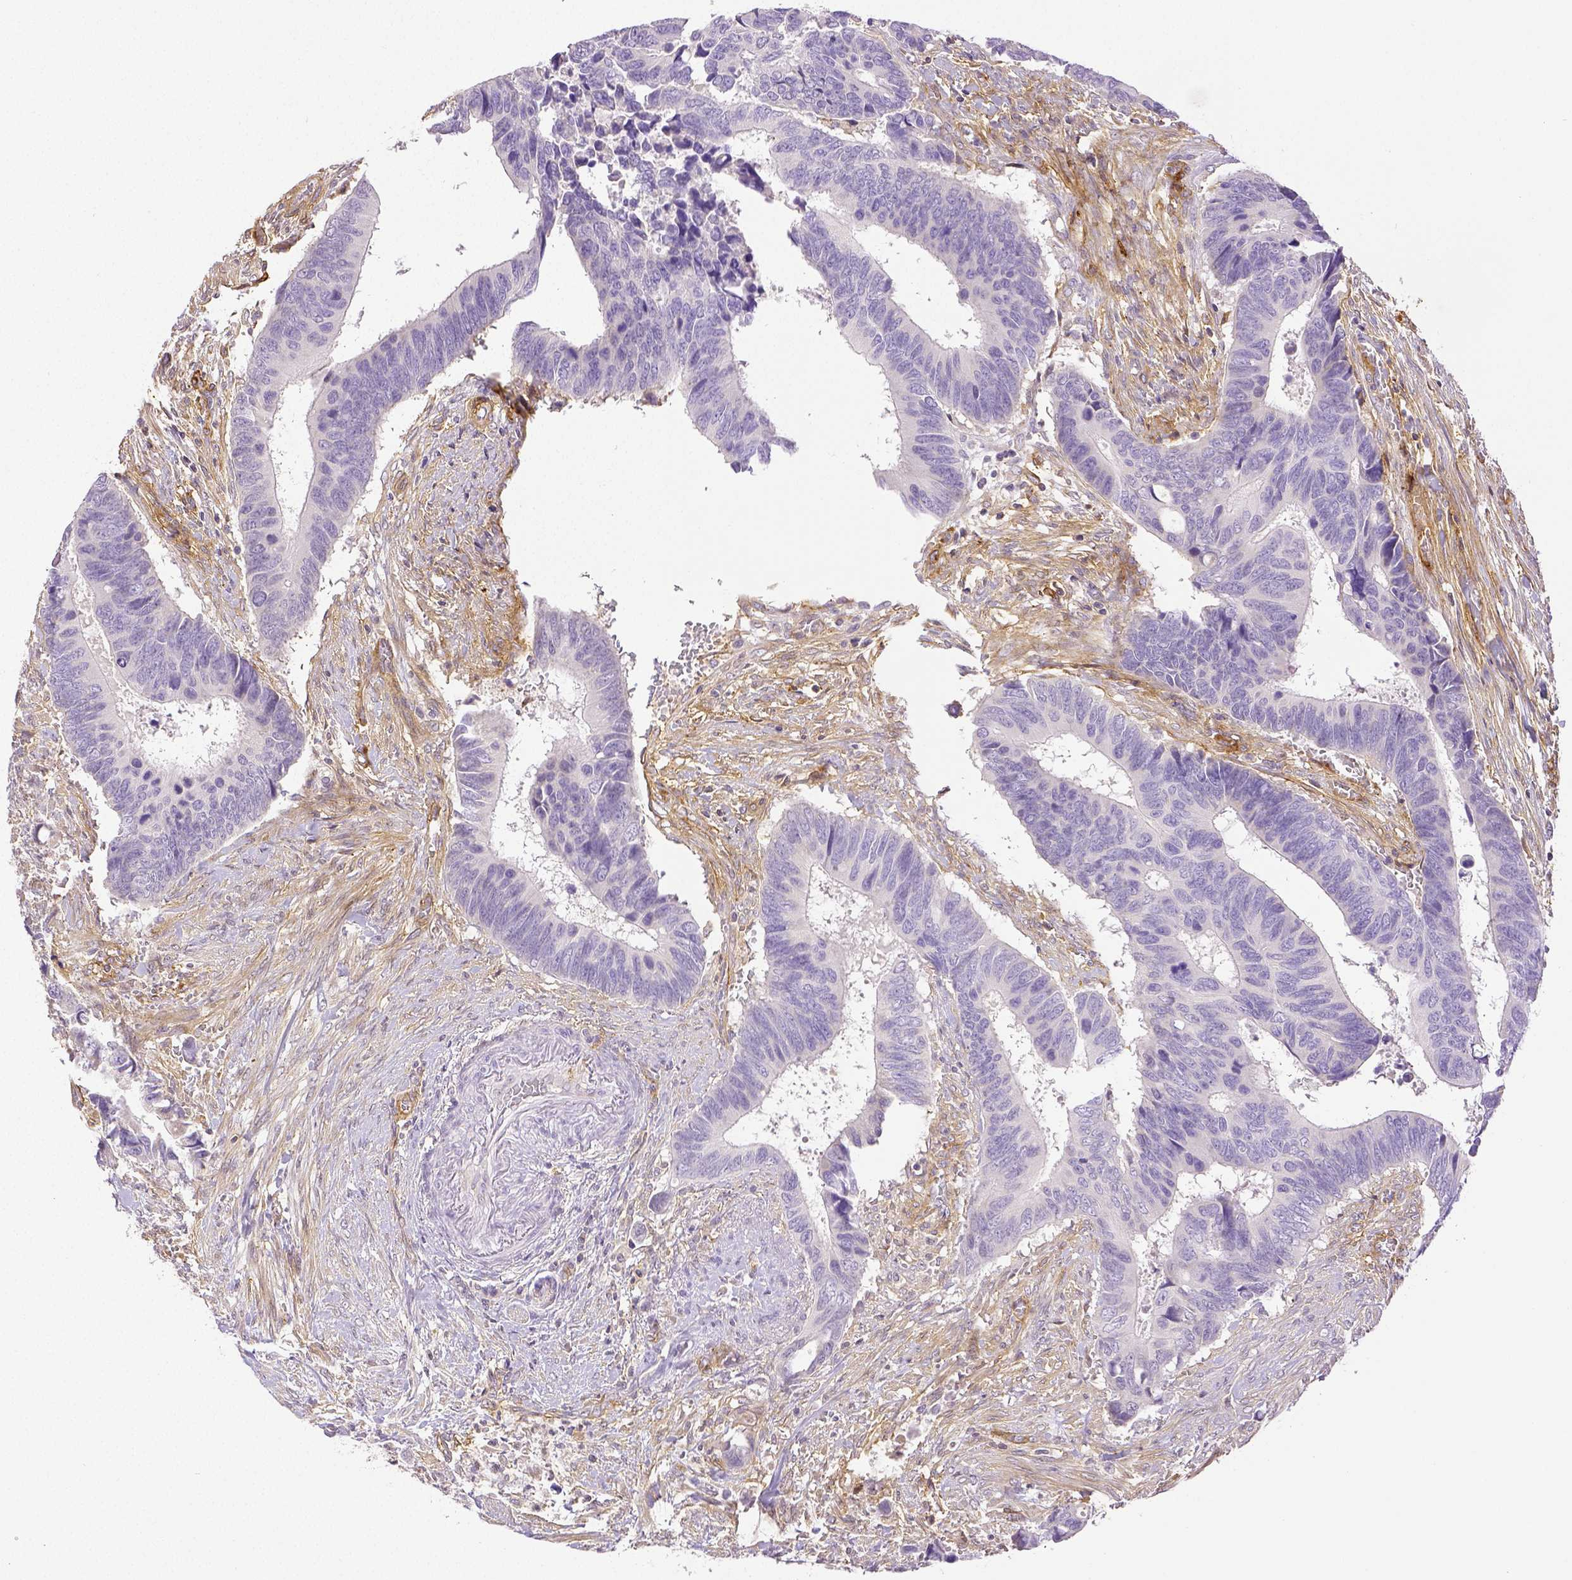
{"staining": {"intensity": "negative", "quantity": "none", "location": "none"}, "tissue": "colorectal cancer", "cell_type": "Tumor cells", "image_type": "cancer", "snomed": [{"axis": "morphology", "description": "Adenocarcinoma, NOS"}, {"axis": "topography", "description": "Colon"}], "caption": "Tumor cells show no significant protein positivity in colorectal cancer (adenocarcinoma).", "gene": "THY1", "patient": {"sex": "male", "age": 49}}